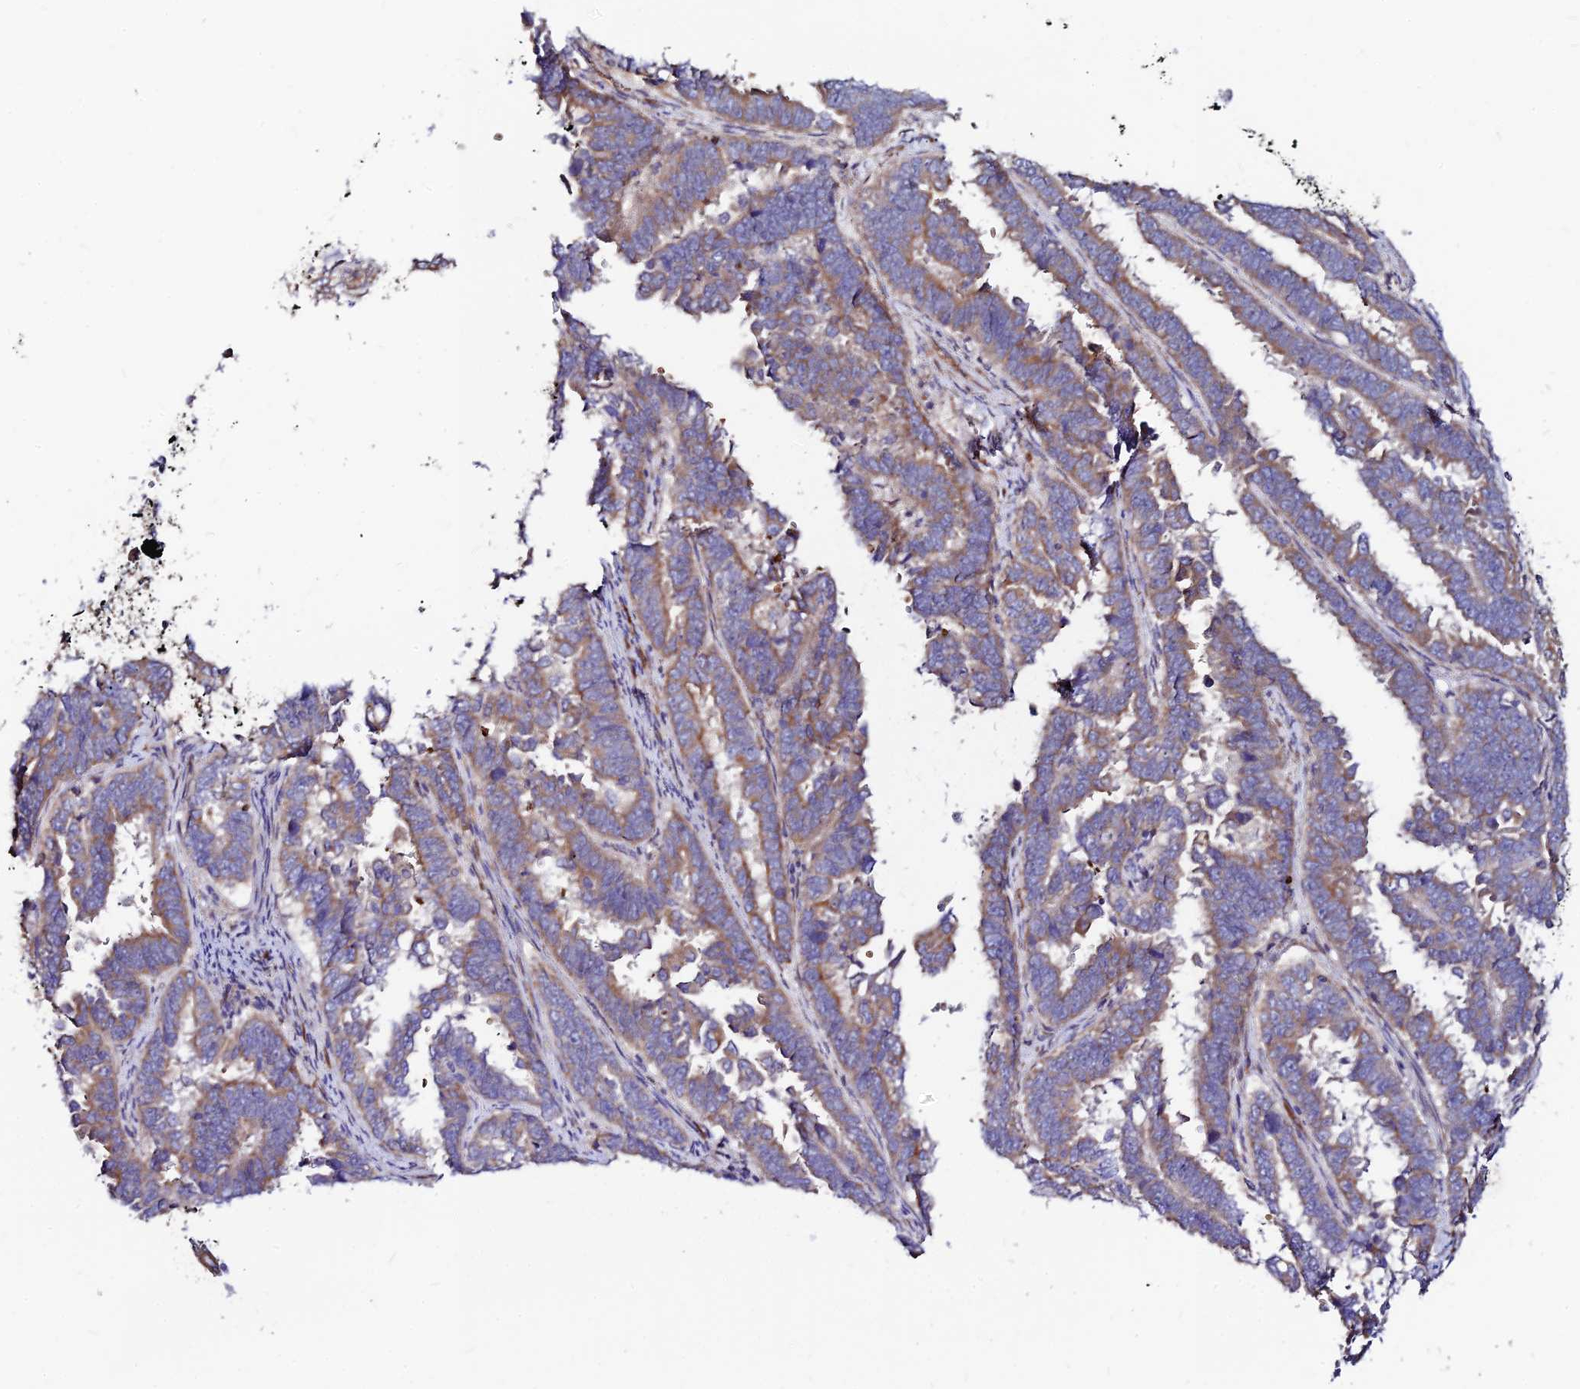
{"staining": {"intensity": "moderate", "quantity": "25%-75%", "location": "cytoplasmic/membranous"}, "tissue": "endometrial cancer", "cell_type": "Tumor cells", "image_type": "cancer", "snomed": [{"axis": "morphology", "description": "Adenocarcinoma, NOS"}, {"axis": "topography", "description": "Endometrium"}], "caption": "Protein staining by immunohistochemistry displays moderate cytoplasmic/membranous staining in approximately 25%-75% of tumor cells in endometrial cancer.", "gene": "DENND2D", "patient": {"sex": "female", "age": 75}}